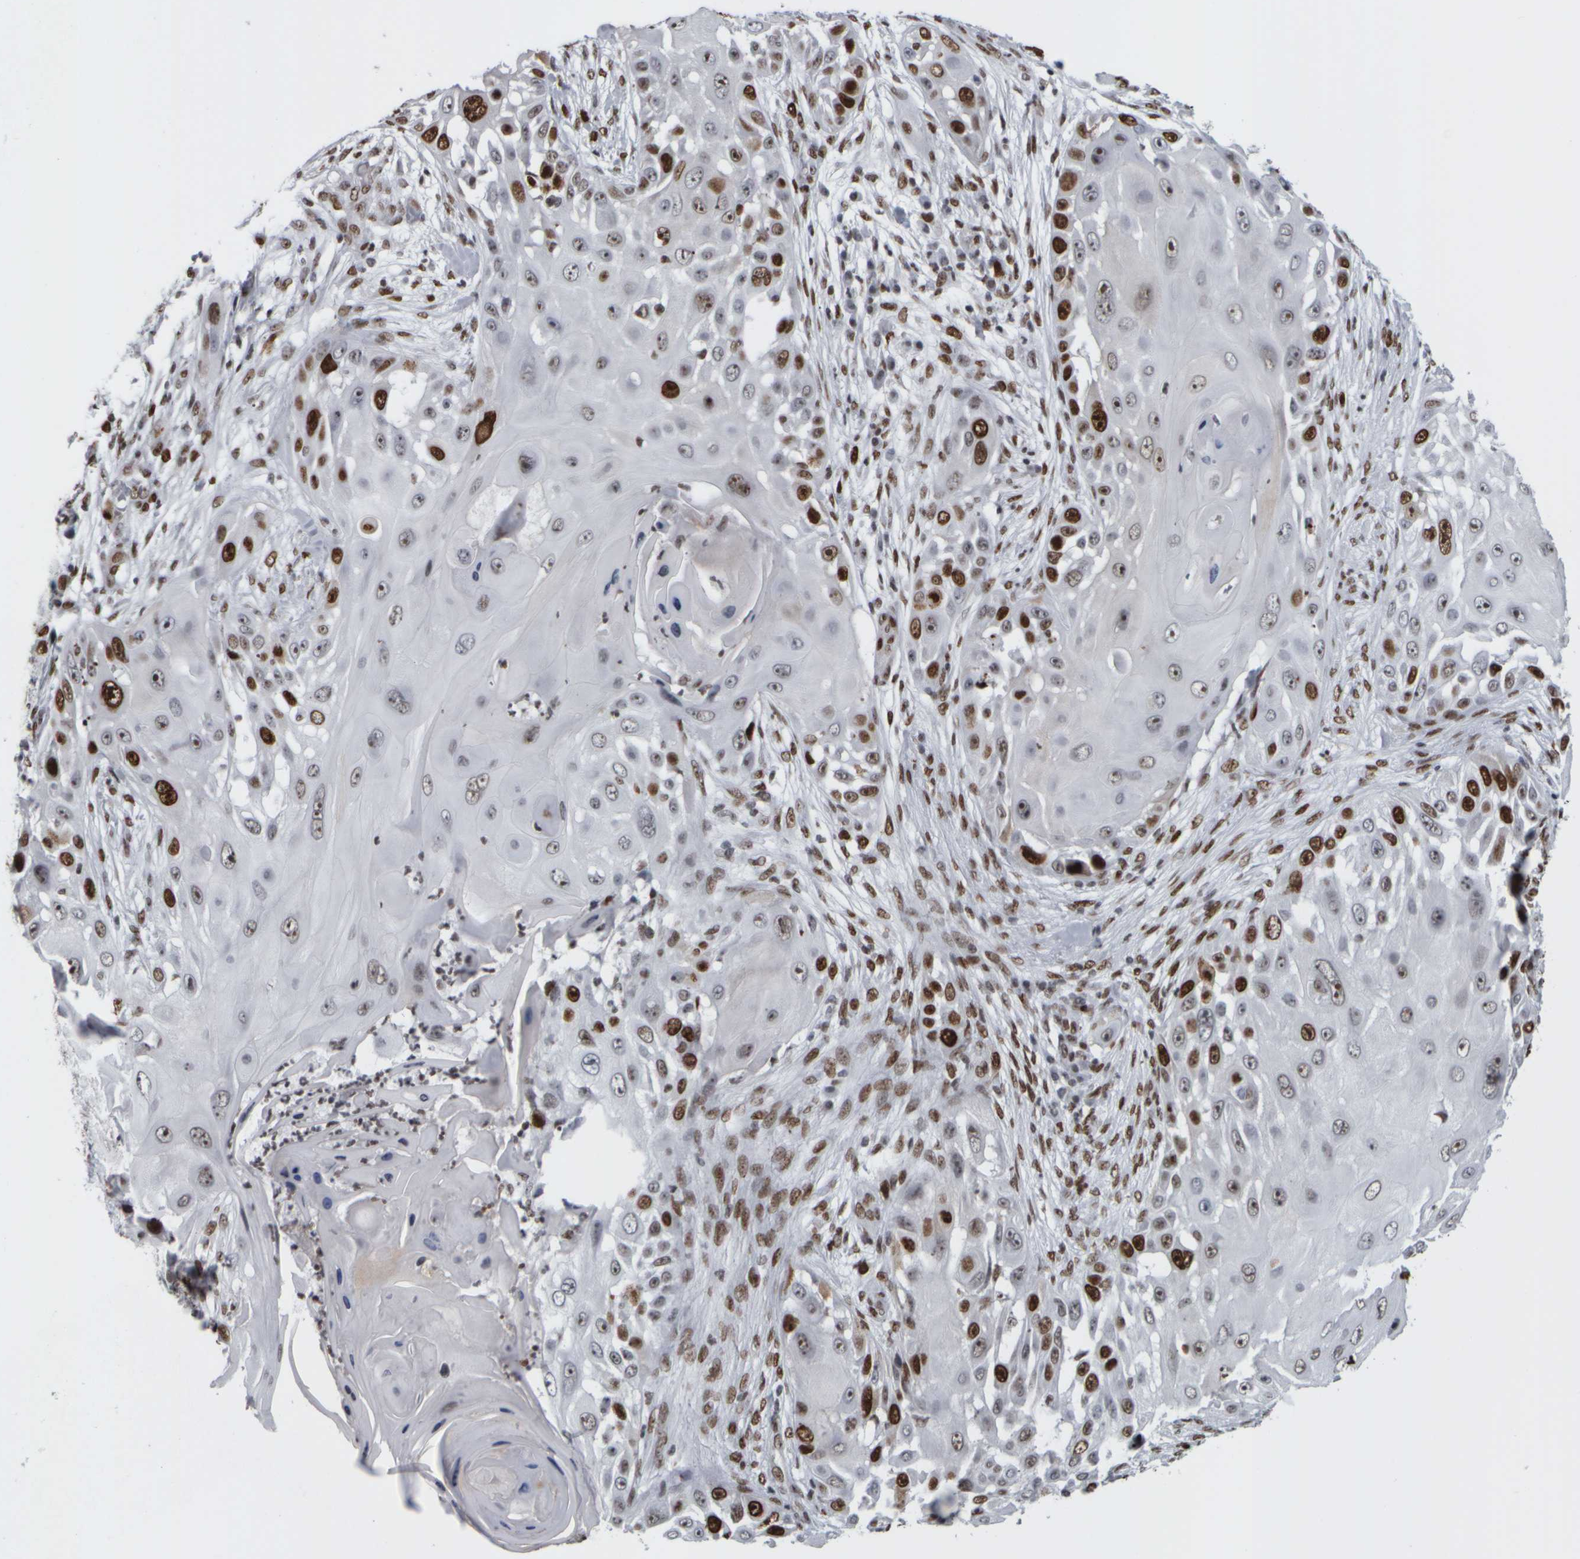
{"staining": {"intensity": "strong", "quantity": "25%-75%", "location": "nuclear"}, "tissue": "skin cancer", "cell_type": "Tumor cells", "image_type": "cancer", "snomed": [{"axis": "morphology", "description": "Squamous cell carcinoma, NOS"}, {"axis": "topography", "description": "Skin"}], "caption": "Protein staining exhibits strong nuclear staining in approximately 25%-75% of tumor cells in skin cancer.", "gene": "TOP2B", "patient": {"sex": "female", "age": 44}}